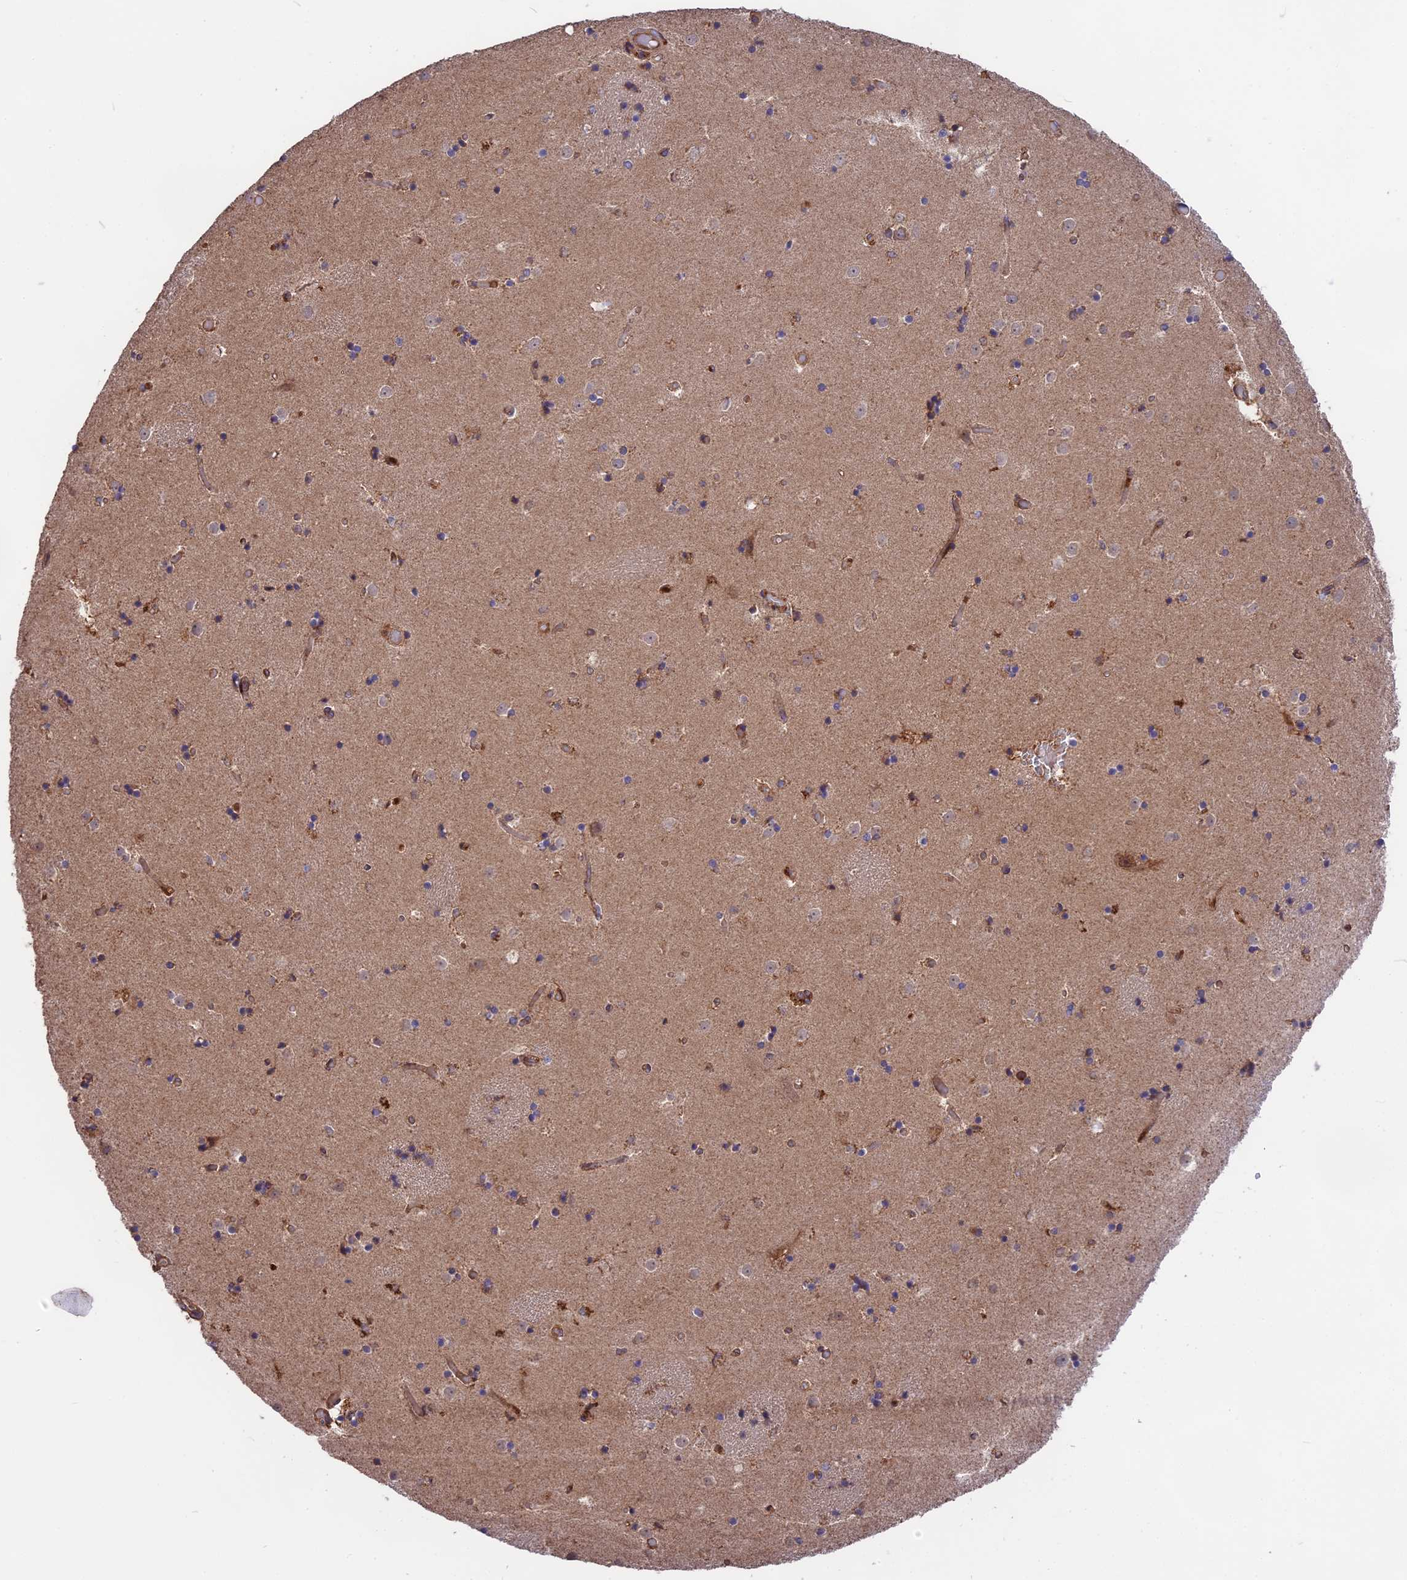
{"staining": {"intensity": "moderate", "quantity": "<25%", "location": "cytoplasmic/membranous"}, "tissue": "caudate", "cell_type": "Glial cells", "image_type": "normal", "snomed": [{"axis": "morphology", "description": "Normal tissue, NOS"}, {"axis": "topography", "description": "Lateral ventricle wall"}], "caption": "Immunohistochemistry (IHC) histopathology image of normal caudate: human caudate stained using IHC displays low levels of moderate protein expression localized specifically in the cytoplasmic/membranous of glial cells, appearing as a cytoplasmic/membranous brown color.", "gene": "NUDT8", "patient": {"sex": "female", "age": 52}}